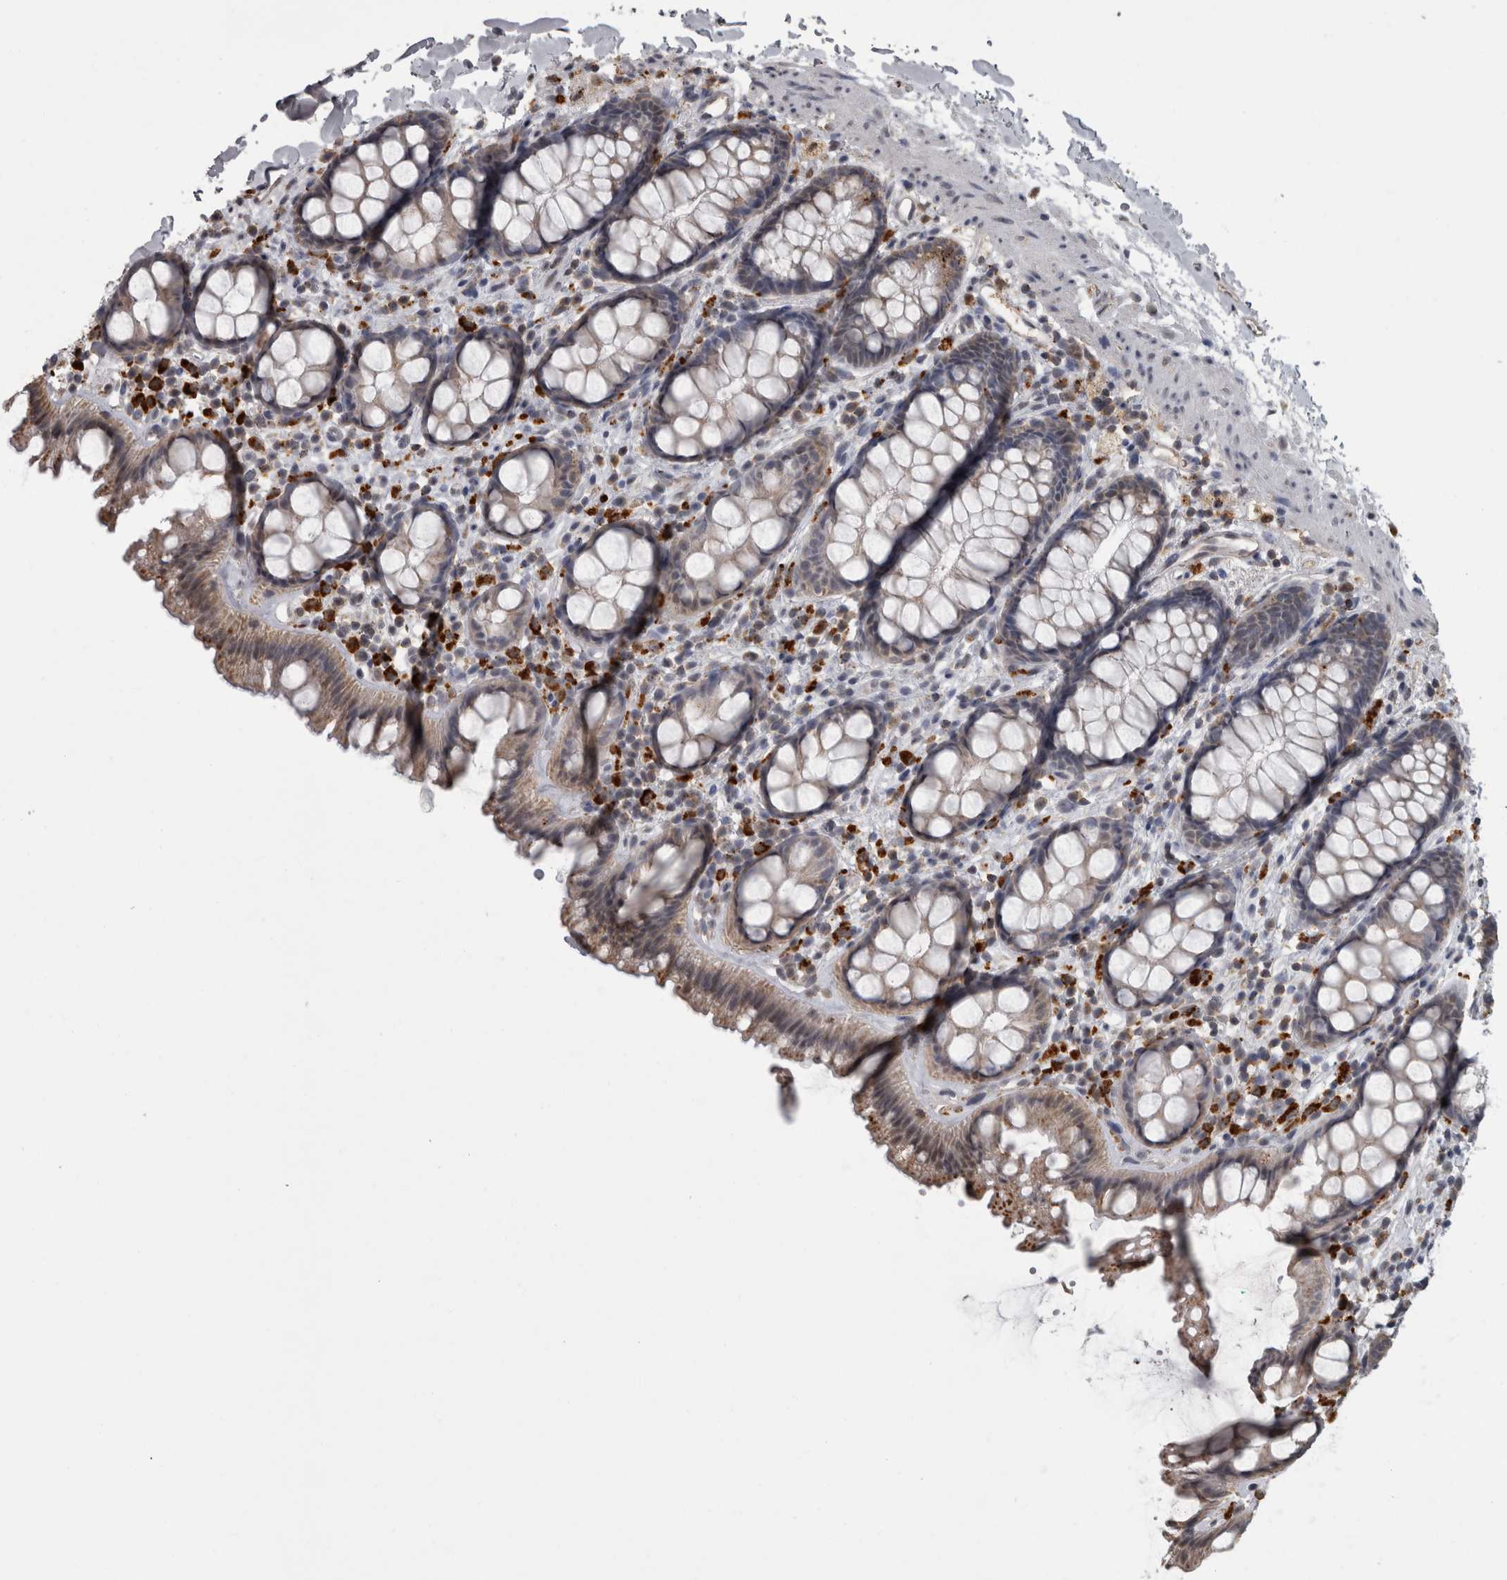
{"staining": {"intensity": "weak", "quantity": "25%-75%", "location": "cytoplasmic/membranous"}, "tissue": "rectum", "cell_type": "Glandular cells", "image_type": "normal", "snomed": [{"axis": "morphology", "description": "Normal tissue, NOS"}, {"axis": "topography", "description": "Rectum"}], "caption": "Weak cytoplasmic/membranous positivity is identified in approximately 25%-75% of glandular cells in normal rectum. (IHC, brightfield microscopy, high magnification).", "gene": "NAAA", "patient": {"sex": "female", "age": 65}}